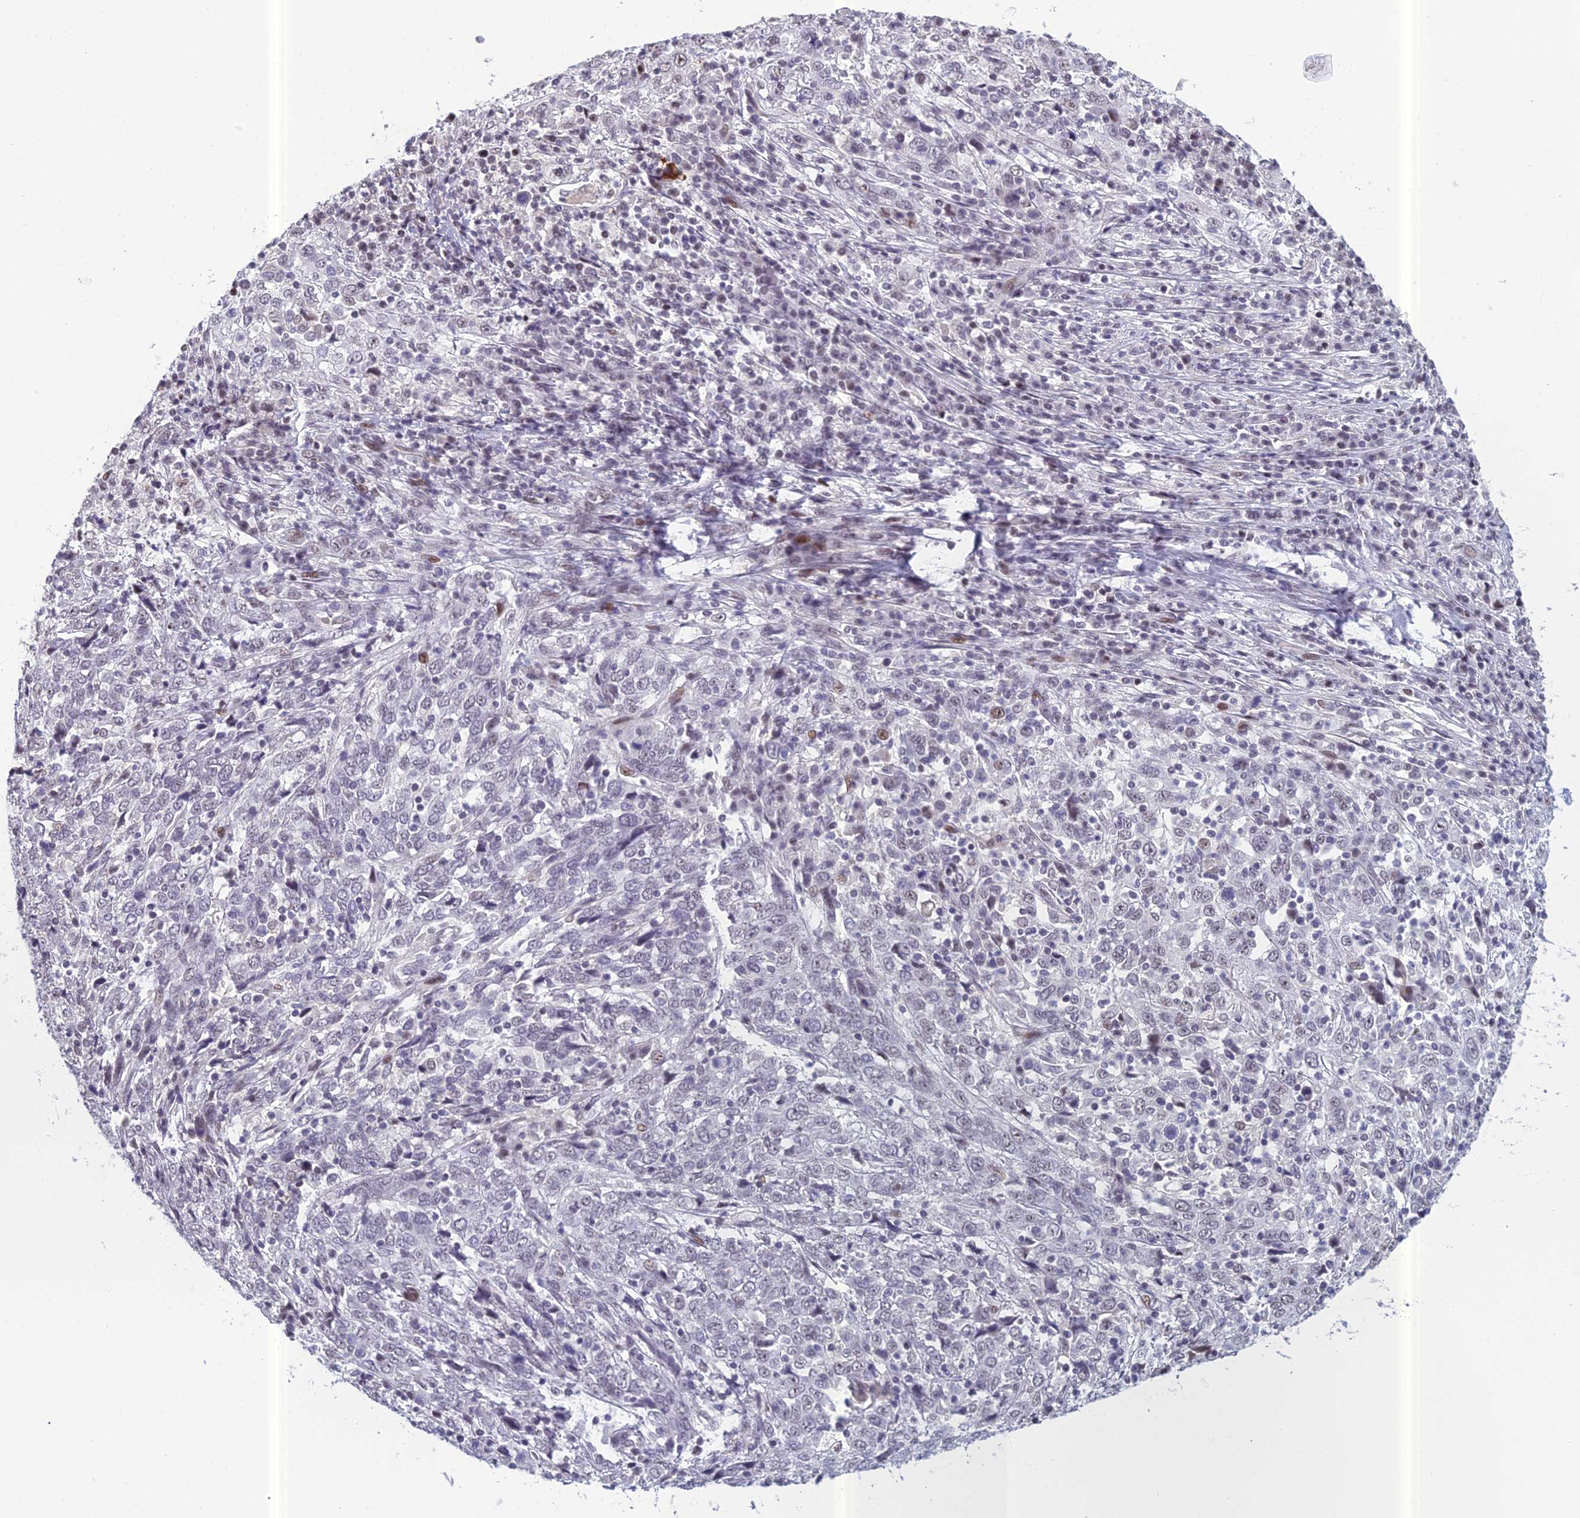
{"staining": {"intensity": "negative", "quantity": "none", "location": "none"}, "tissue": "cervical cancer", "cell_type": "Tumor cells", "image_type": "cancer", "snomed": [{"axis": "morphology", "description": "Squamous cell carcinoma, NOS"}, {"axis": "topography", "description": "Cervix"}], "caption": "A high-resolution histopathology image shows IHC staining of cervical squamous cell carcinoma, which displays no significant staining in tumor cells. (Brightfield microscopy of DAB (3,3'-diaminobenzidine) immunohistochemistry at high magnification).", "gene": "RGS17", "patient": {"sex": "female", "age": 46}}